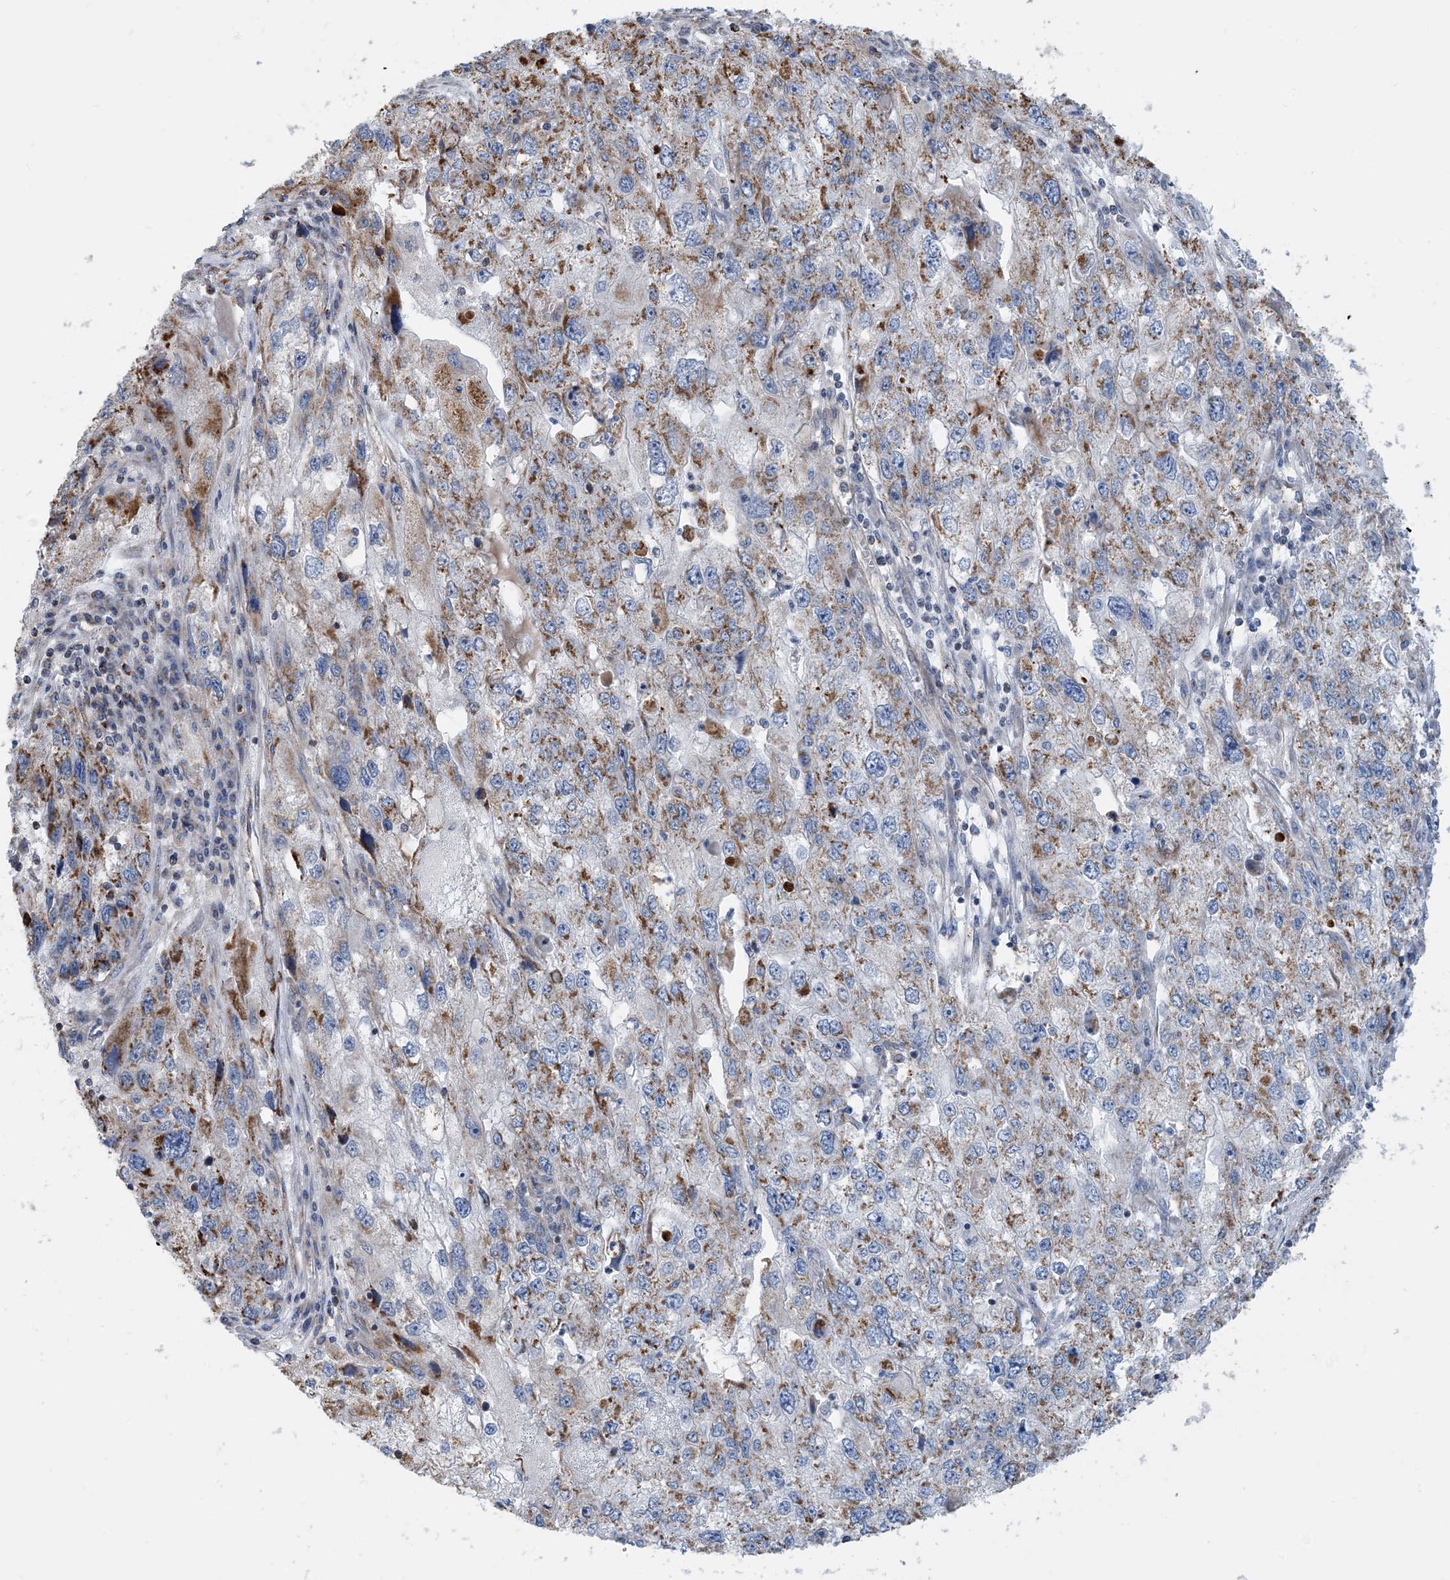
{"staining": {"intensity": "moderate", "quantity": "<25%", "location": "cytoplasmic/membranous"}, "tissue": "endometrial cancer", "cell_type": "Tumor cells", "image_type": "cancer", "snomed": [{"axis": "morphology", "description": "Adenocarcinoma, NOS"}, {"axis": "topography", "description": "Endometrium"}], "caption": "Moderate cytoplasmic/membranous protein staining is identified in about <25% of tumor cells in adenocarcinoma (endometrial). Using DAB (brown) and hematoxylin (blue) stains, captured at high magnification using brightfield microscopy.", "gene": "PCDHGA1", "patient": {"sex": "female", "age": 49}}